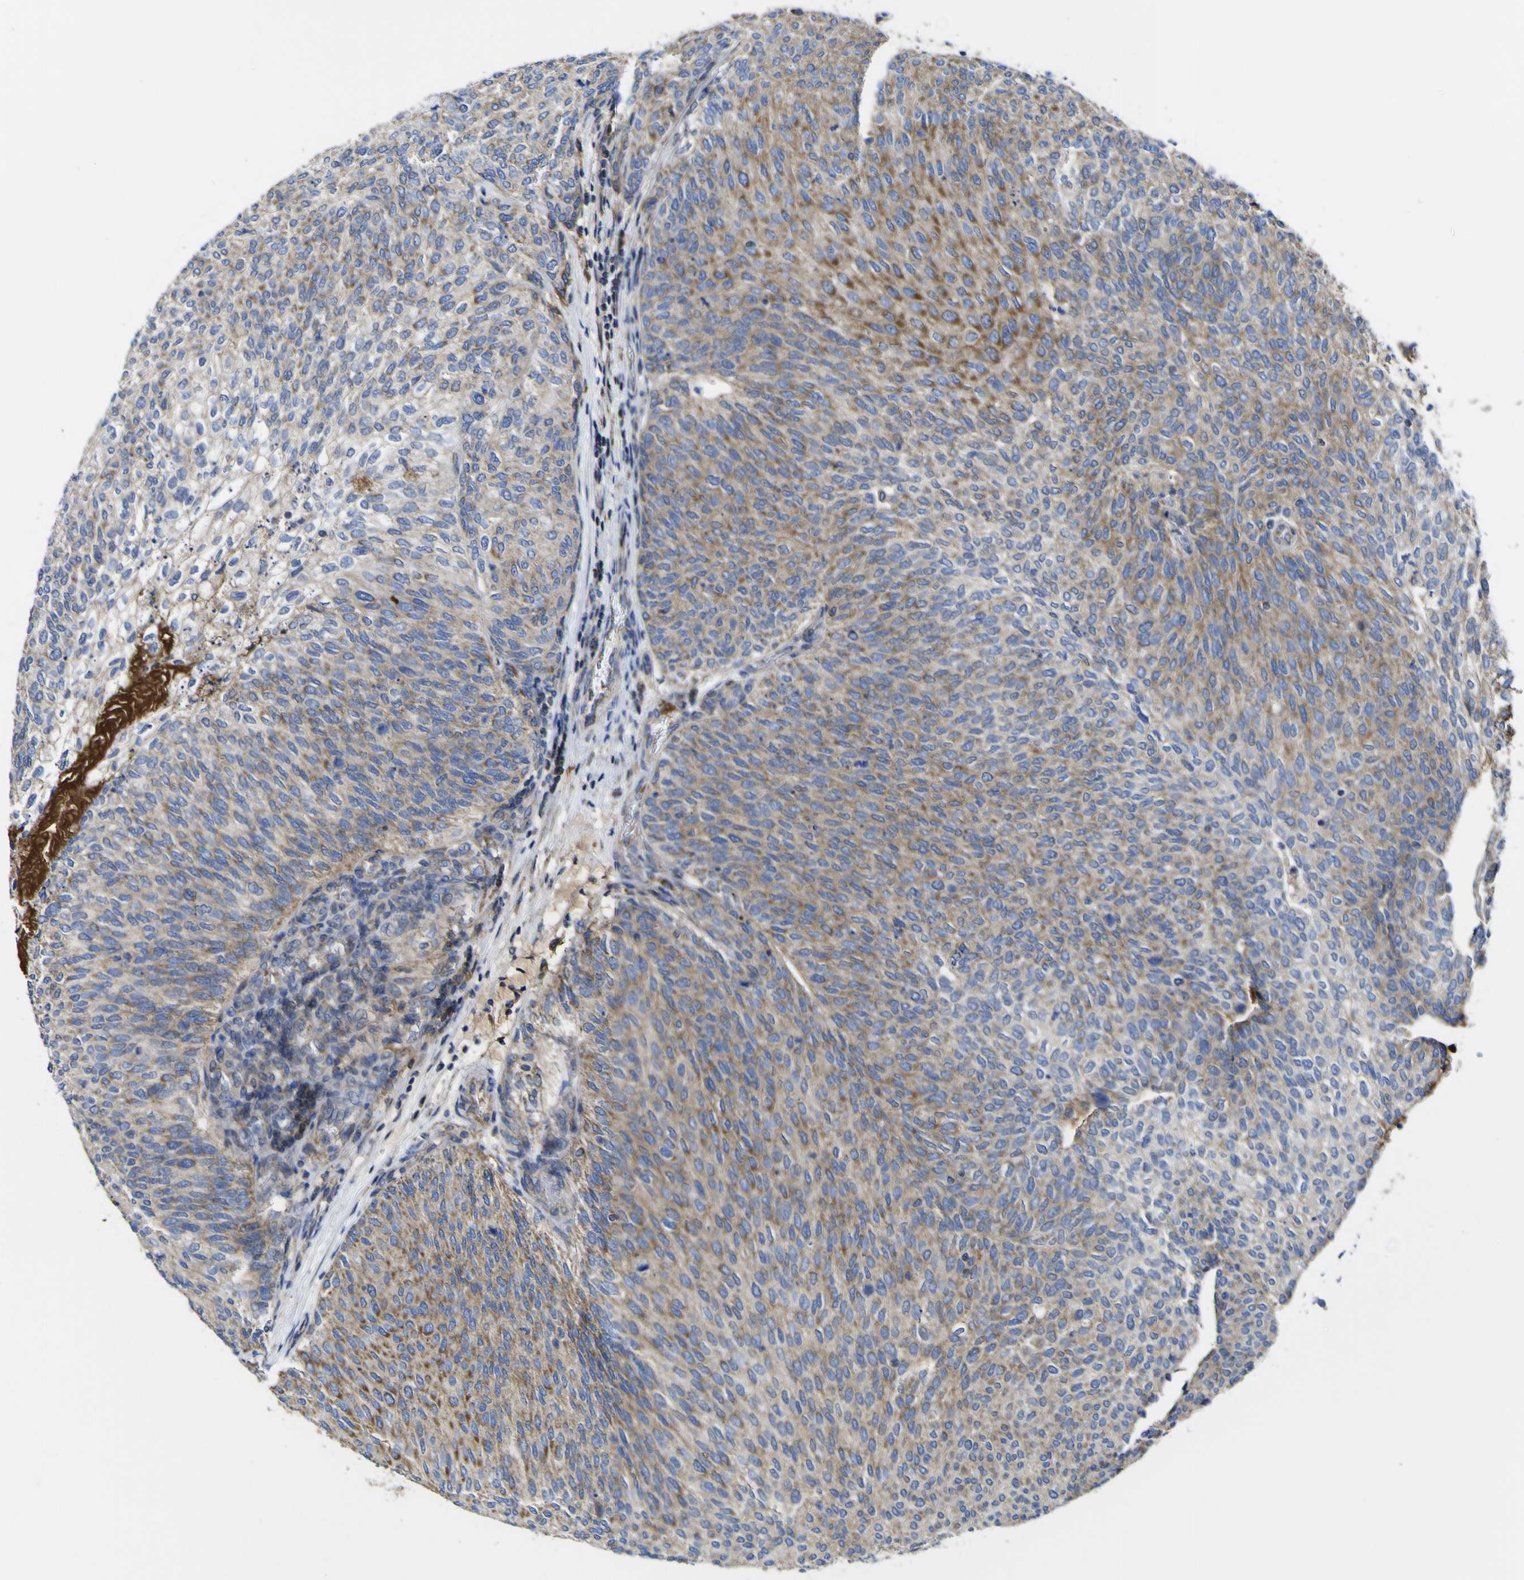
{"staining": {"intensity": "moderate", "quantity": ">75%", "location": "cytoplasmic/membranous"}, "tissue": "urothelial cancer", "cell_type": "Tumor cells", "image_type": "cancer", "snomed": [{"axis": "morphology", "description": "Urothelial carcinoma, Low grade"}, {"axis": "topography", "description": "Urinary bladder"}], "caption": "Protein expression analysis of human urothelial carcinoma (low-grade) reveals moderate cytoplasmic/membranous staining in approximately >75% of tumor cells.", "gene": "CCDC90B", "patient": {"sex": "female", "age": 79}}